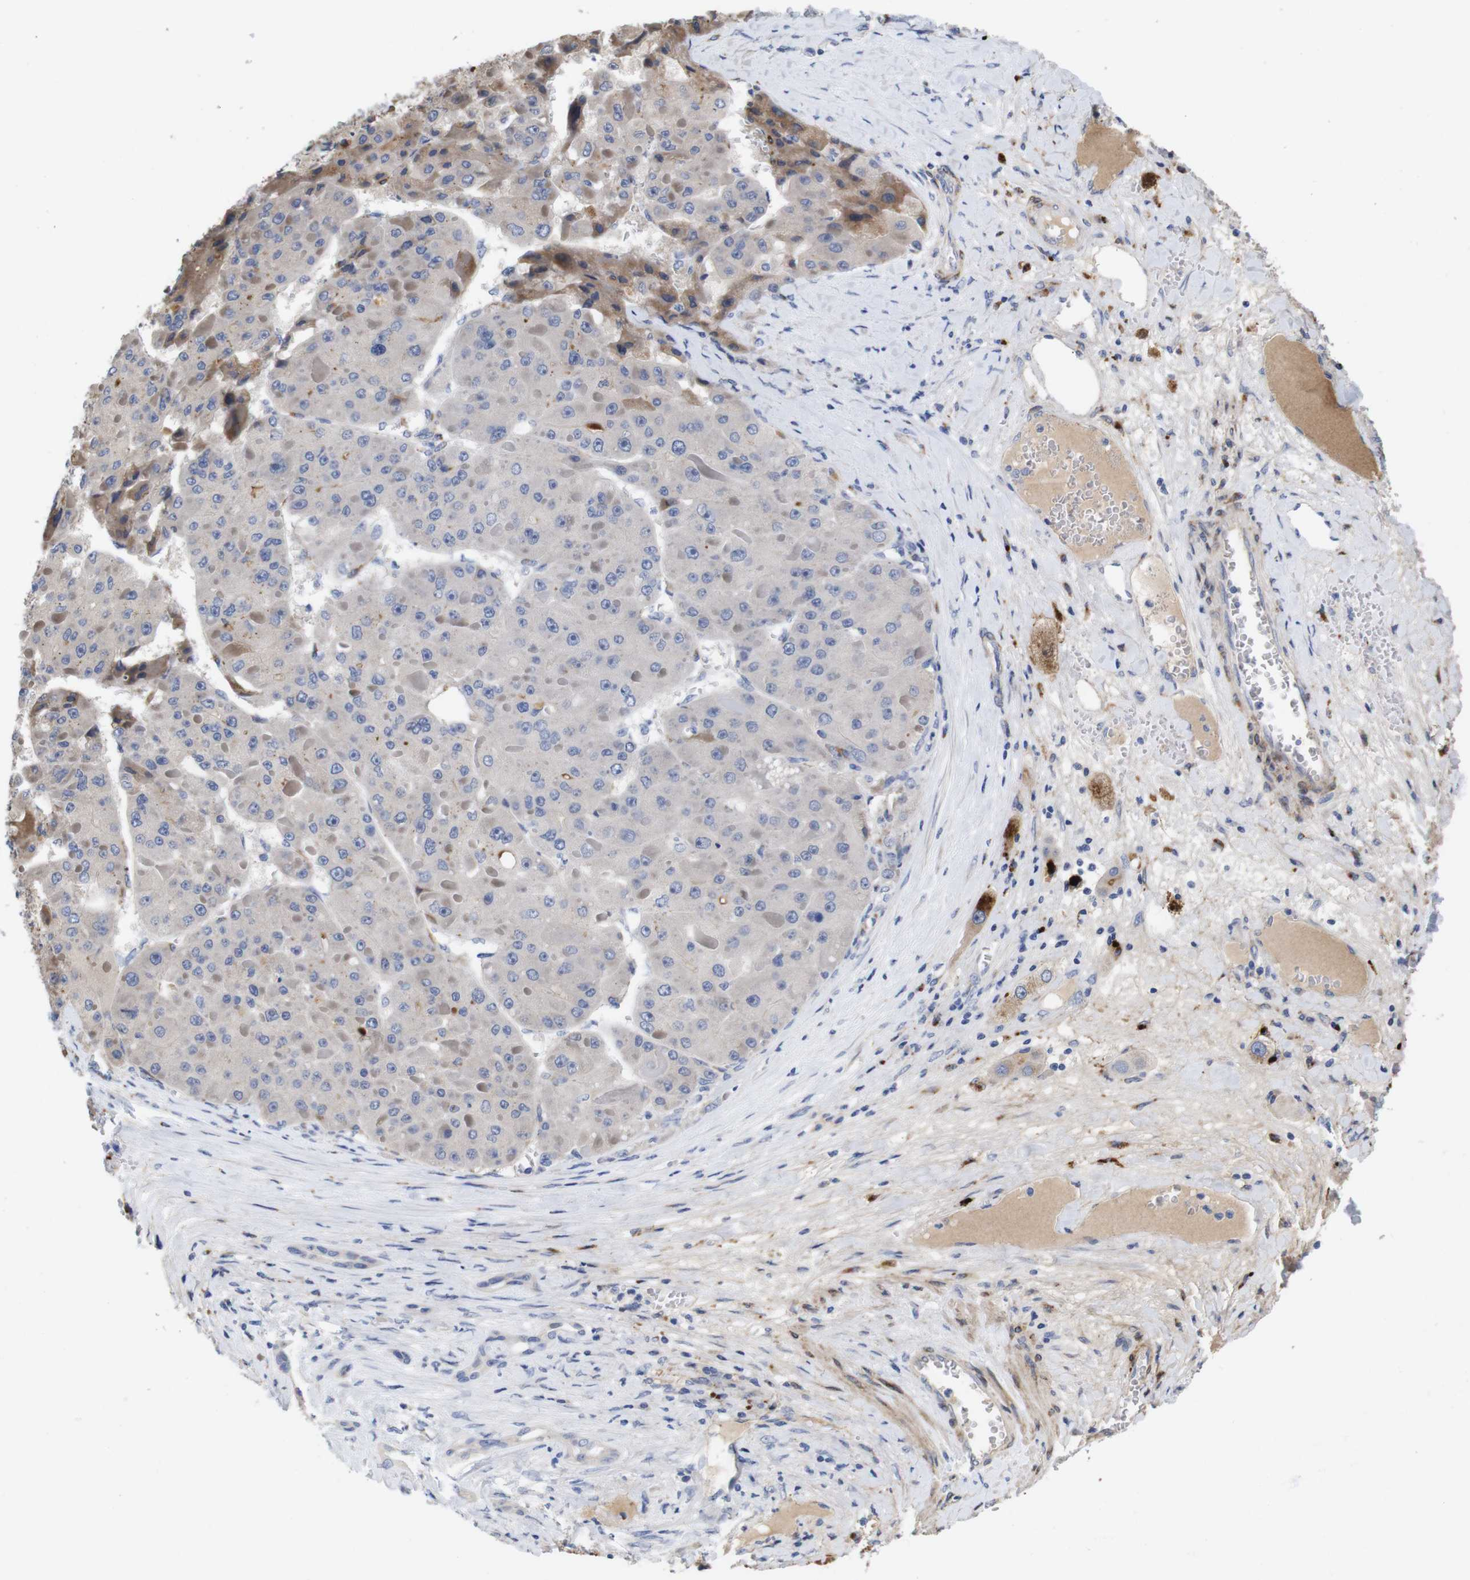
{"staining": {"intensity": "moderate", "quantity": "<25%", "location": "cytoplasmic/membranous"}, "tissue": "liver cancer", "cell_type": "Tumor cells", "image_type": "cancer", "snomed": [{"axis": "morphology", "description": "Carcinoma, Hepatocellular, NOS"}, {"axis": "topography", "description": "Liver"}], "caption": "The photomicrograph demonstrates staining of liver cancer (hepatocellular carcinoma), revealing moderate cytoplasmic/membranous protein expression (brown color) within tumor cells. Nuclei are stained in blue.", "gene": "SPRY3", "patient": {"sex": "female", "age": 73}}